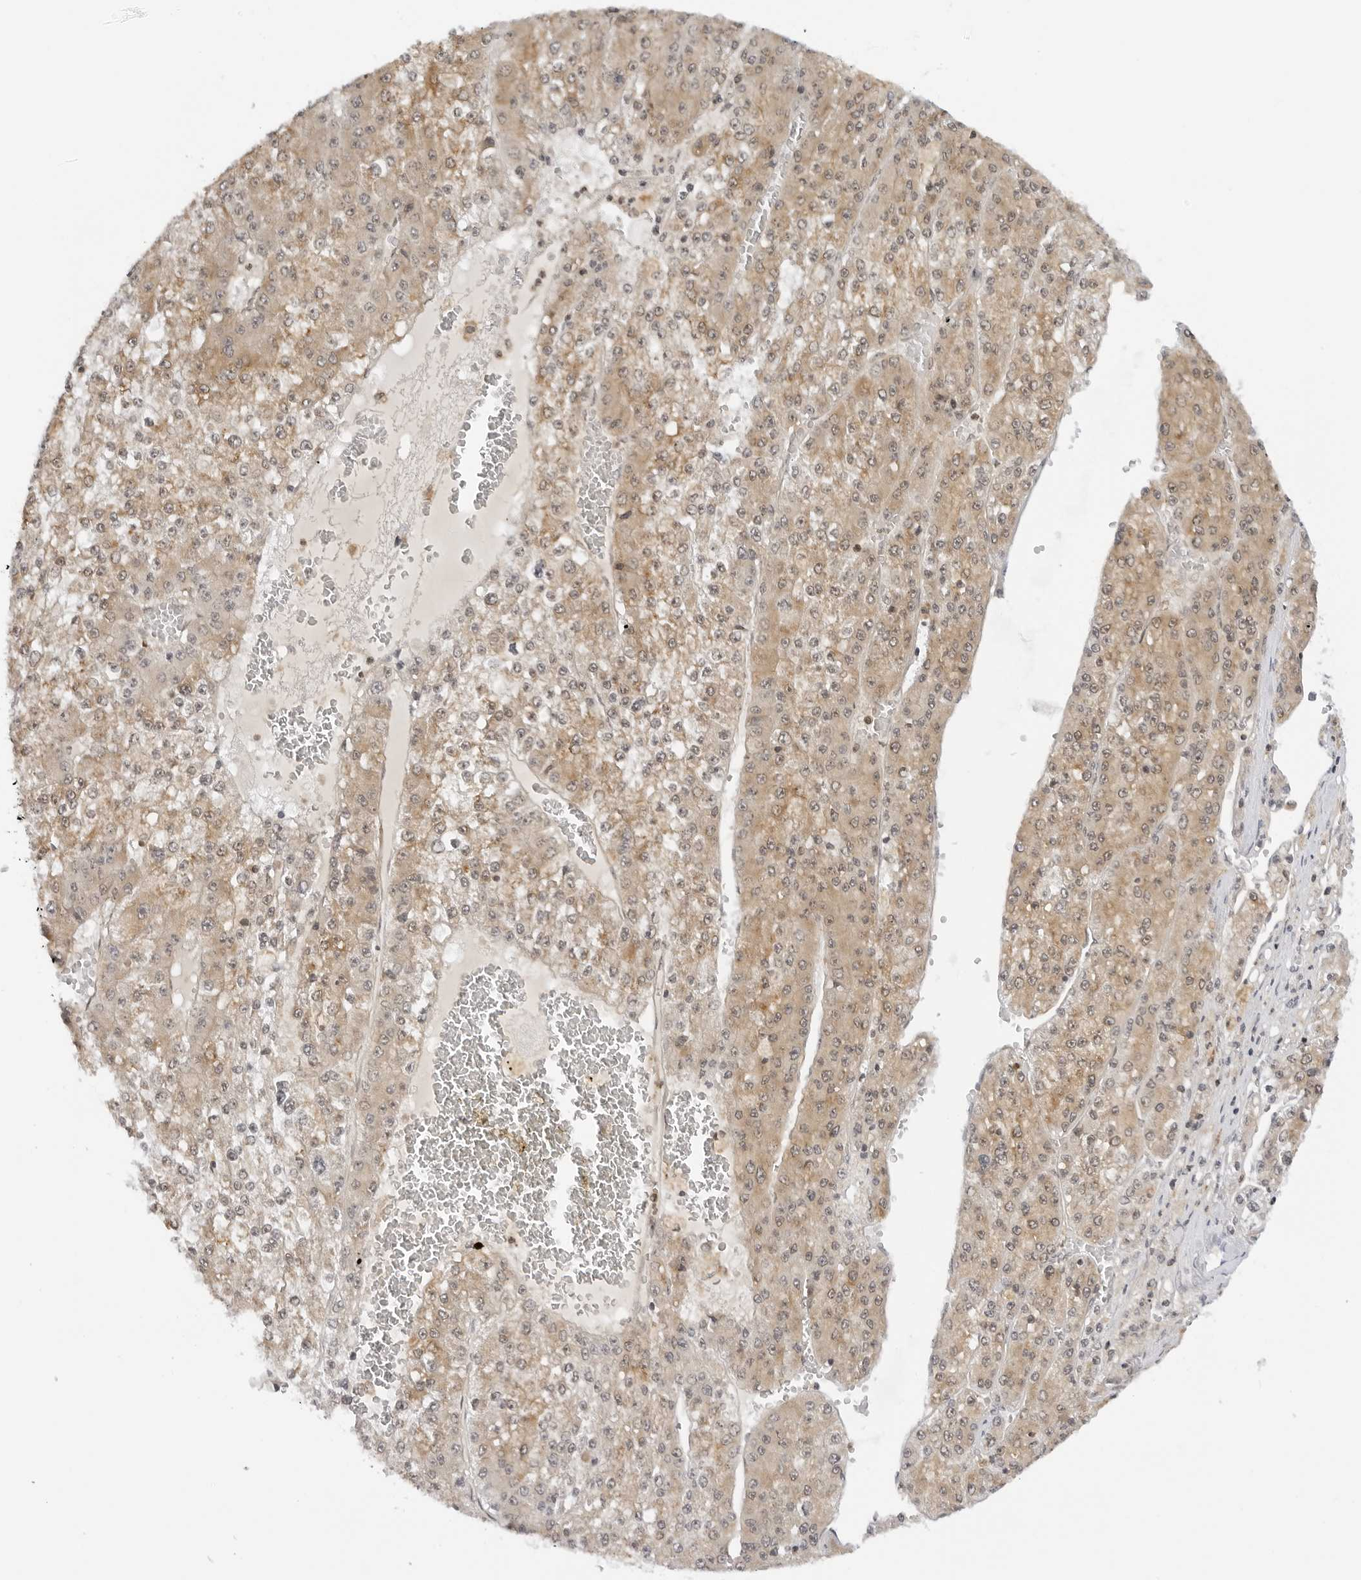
{"staining": {"intensity": "weak", "quantity": ">75%", "location": "cytoplasmic/membranous"}, "tissue": "liver cancer", "cell_type": "Tumor cells", "image_type": "cancer", "snomed": [{"axis": "morphology", "description": "Carcinoma, Hepatocellular, NOS"}, {"axis": "topography", "description": "Liver"}], "caption": "Human hepatocellular carcinoma (liver) stained with a brown dye shows weak cytoplasmic/membranous positive staining in about >75% of tumor cells.", "gene": "MAP2K5", "patient": {"sex": "female", "age": 73}}